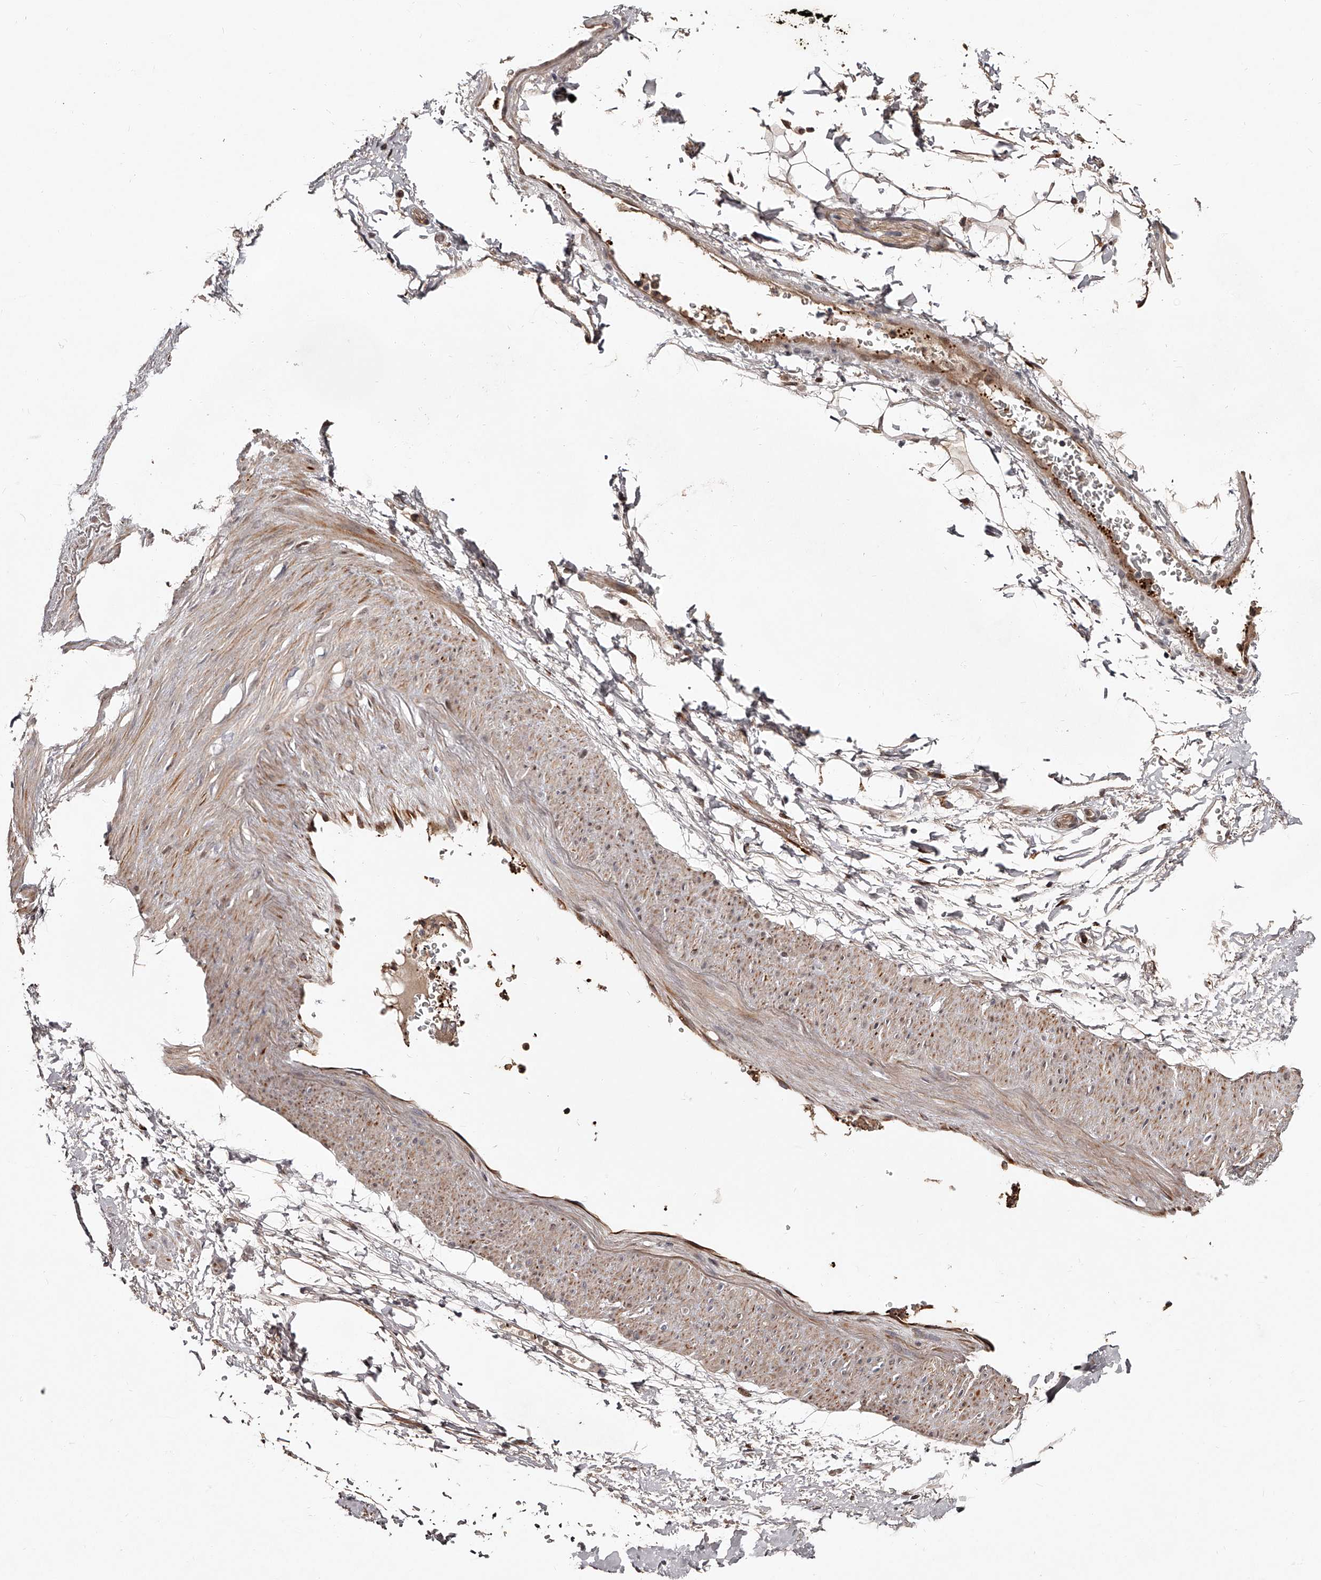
{"staining": {"intensity": "moderate", "quantity": ">75%", "location": "cytoplasmic/membranous"}, "tissue": "adipose tissue", "cell_type": "Adipocytes", "image_type": "normal", "snomed": [{"axis": "morphology", "description": "Normal tissue, NOS"}, {"axis": "morphology", "description": "Adenocarcinoma, NOS"}, {"axis": "topography", "description": "Pancreas"}, {"axis": "topography", "description": "Peripheral nerve tissue"}], "caption": "A brown stain labels moderate cytoplasmic/membranous positivity of a protein in adipocytes of benign human adipose tissue. The staining was performed using DAB, with brown indicating positive protein expression. Nuclei are stained blue with hematoxylin.", "gene": "URGCP", "patient": {"sex": "male", "age": 59}}